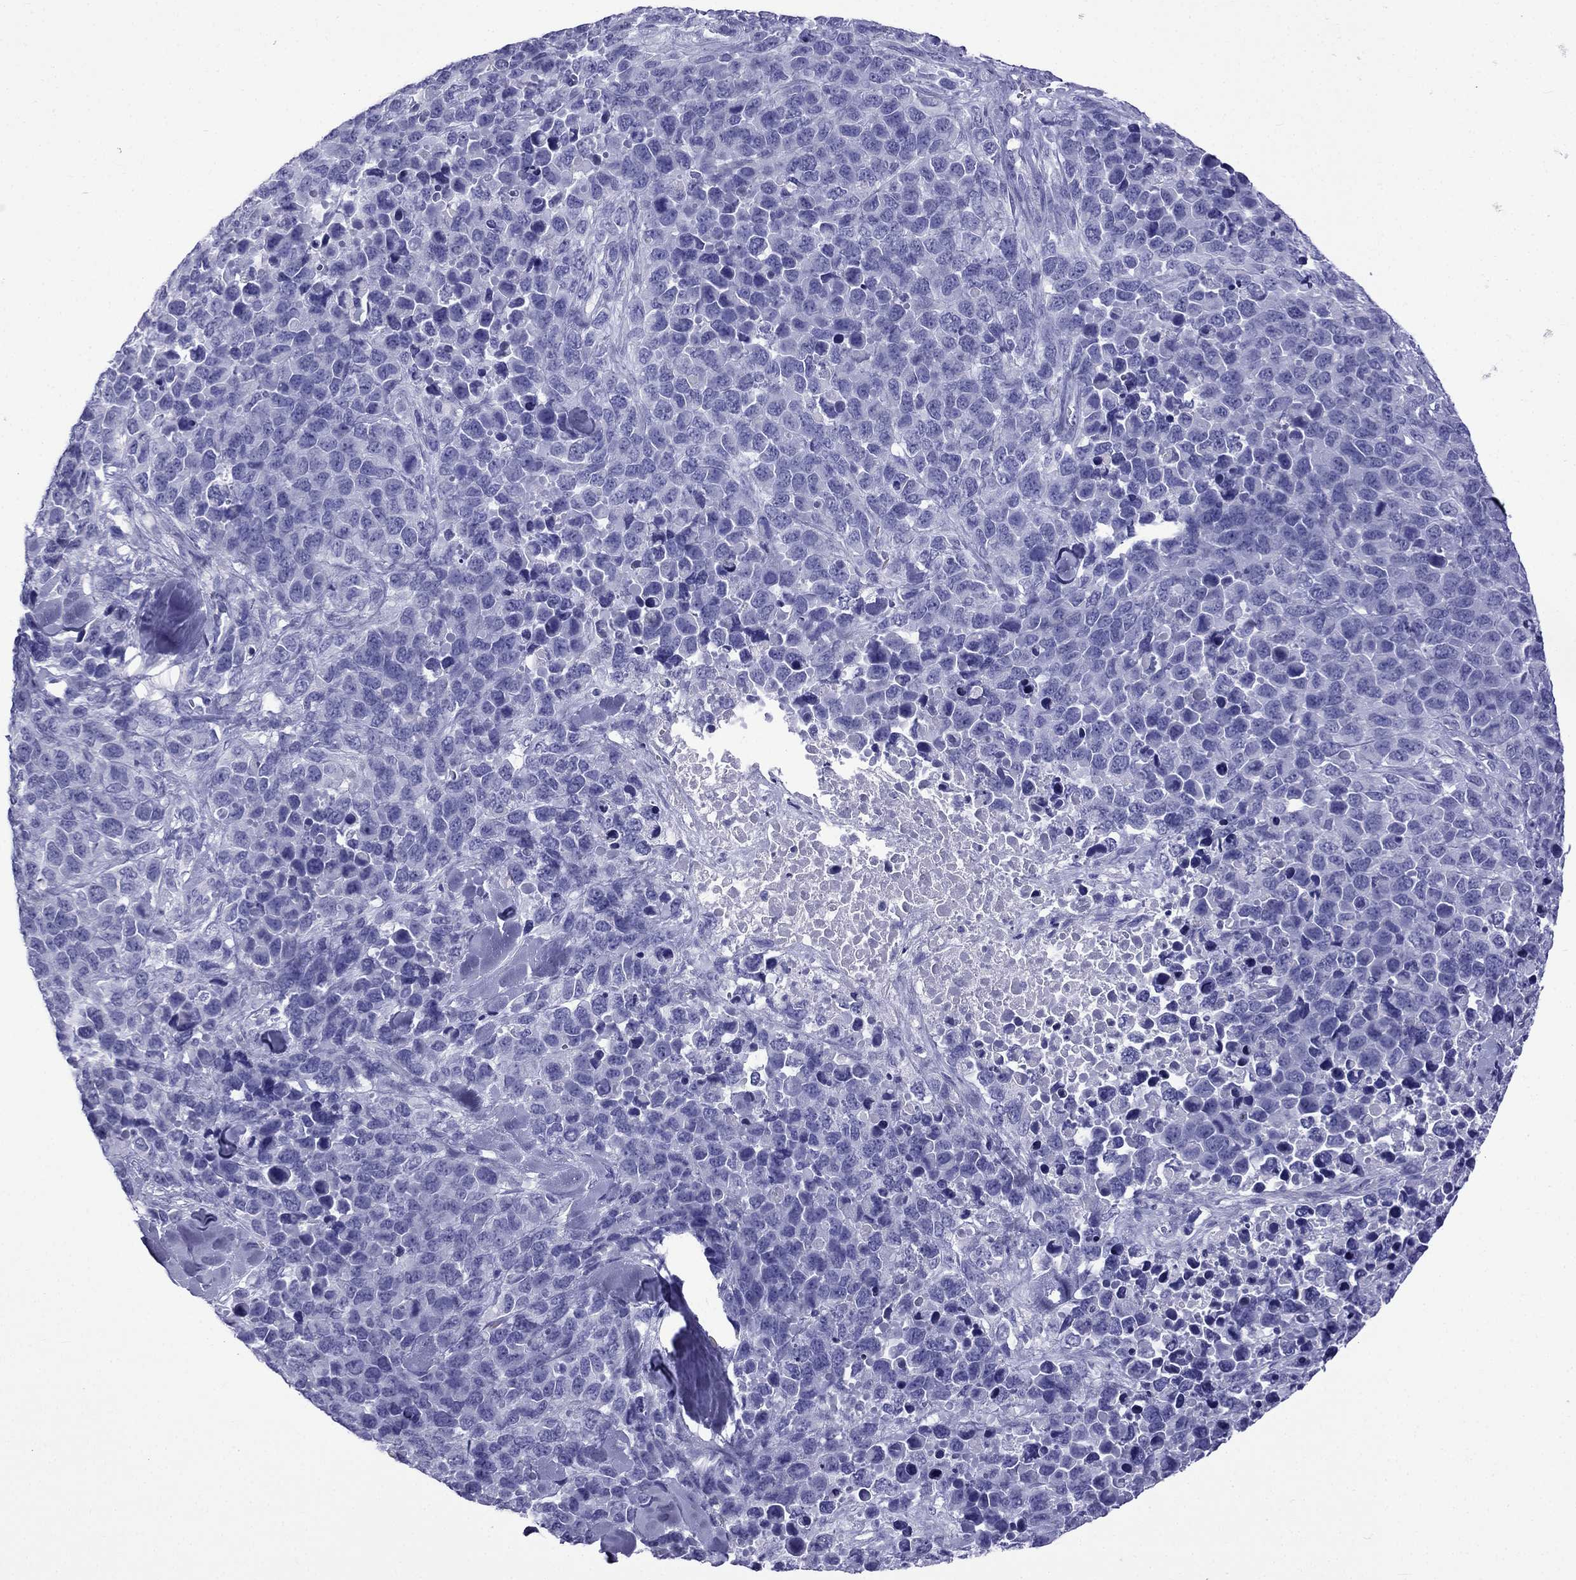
{"staining": {"intensity": "negative", "quantity": "none", "location": "none"}, "tissue": "melanoma", "cell_type": "Tumor cells", "image_type": "cancer", "snomed": [{"axis": "morphology", "description": "Malignant melanoma, Metastatic site"}, {"axis": "topography", "description": "Skin"}], "caption": "An image of melanoma stained for a protein exhibits no brown staining in tumor cells.", "gene": "ARR3", "patient": {"sex": "male", "age": 84}}